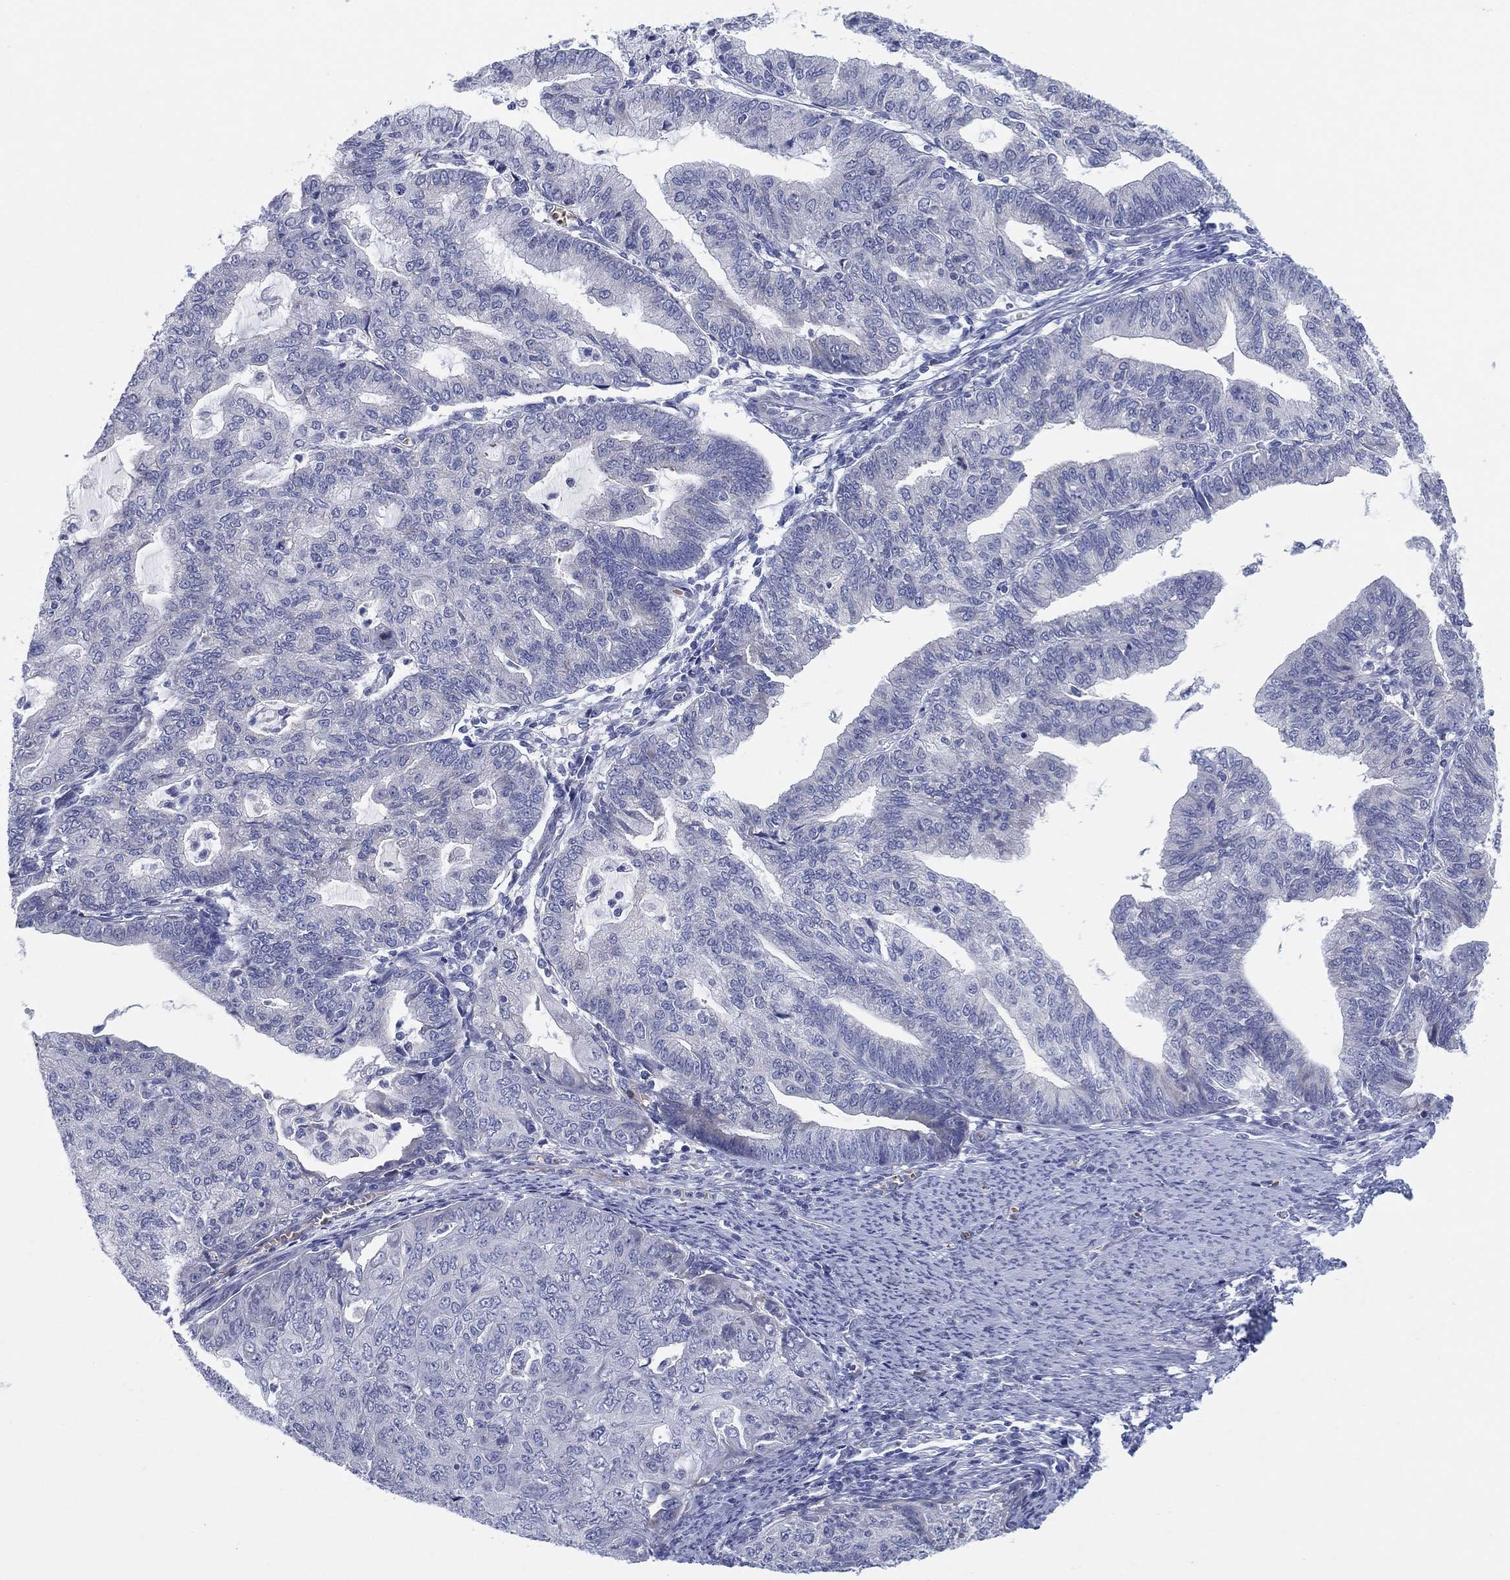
{"staining": {"intensity": "negative", "quantity": "none", "location": "none"}, "tissue": "endometrial cancer", "cell_type": "Tumor cells", "image_type": "cancer", "snomed": [{"axis": "morphology", "description": "Adenocarcinoma, NOS"}, {"axis": "topography", "description": "Endometrium"}], "caption": "Immunohistochemical staining of human endometrial cancer displays no significant expression in tumor cells.", "gene": "HEATR4", "patient": {"sex": "female", "age": 82}}